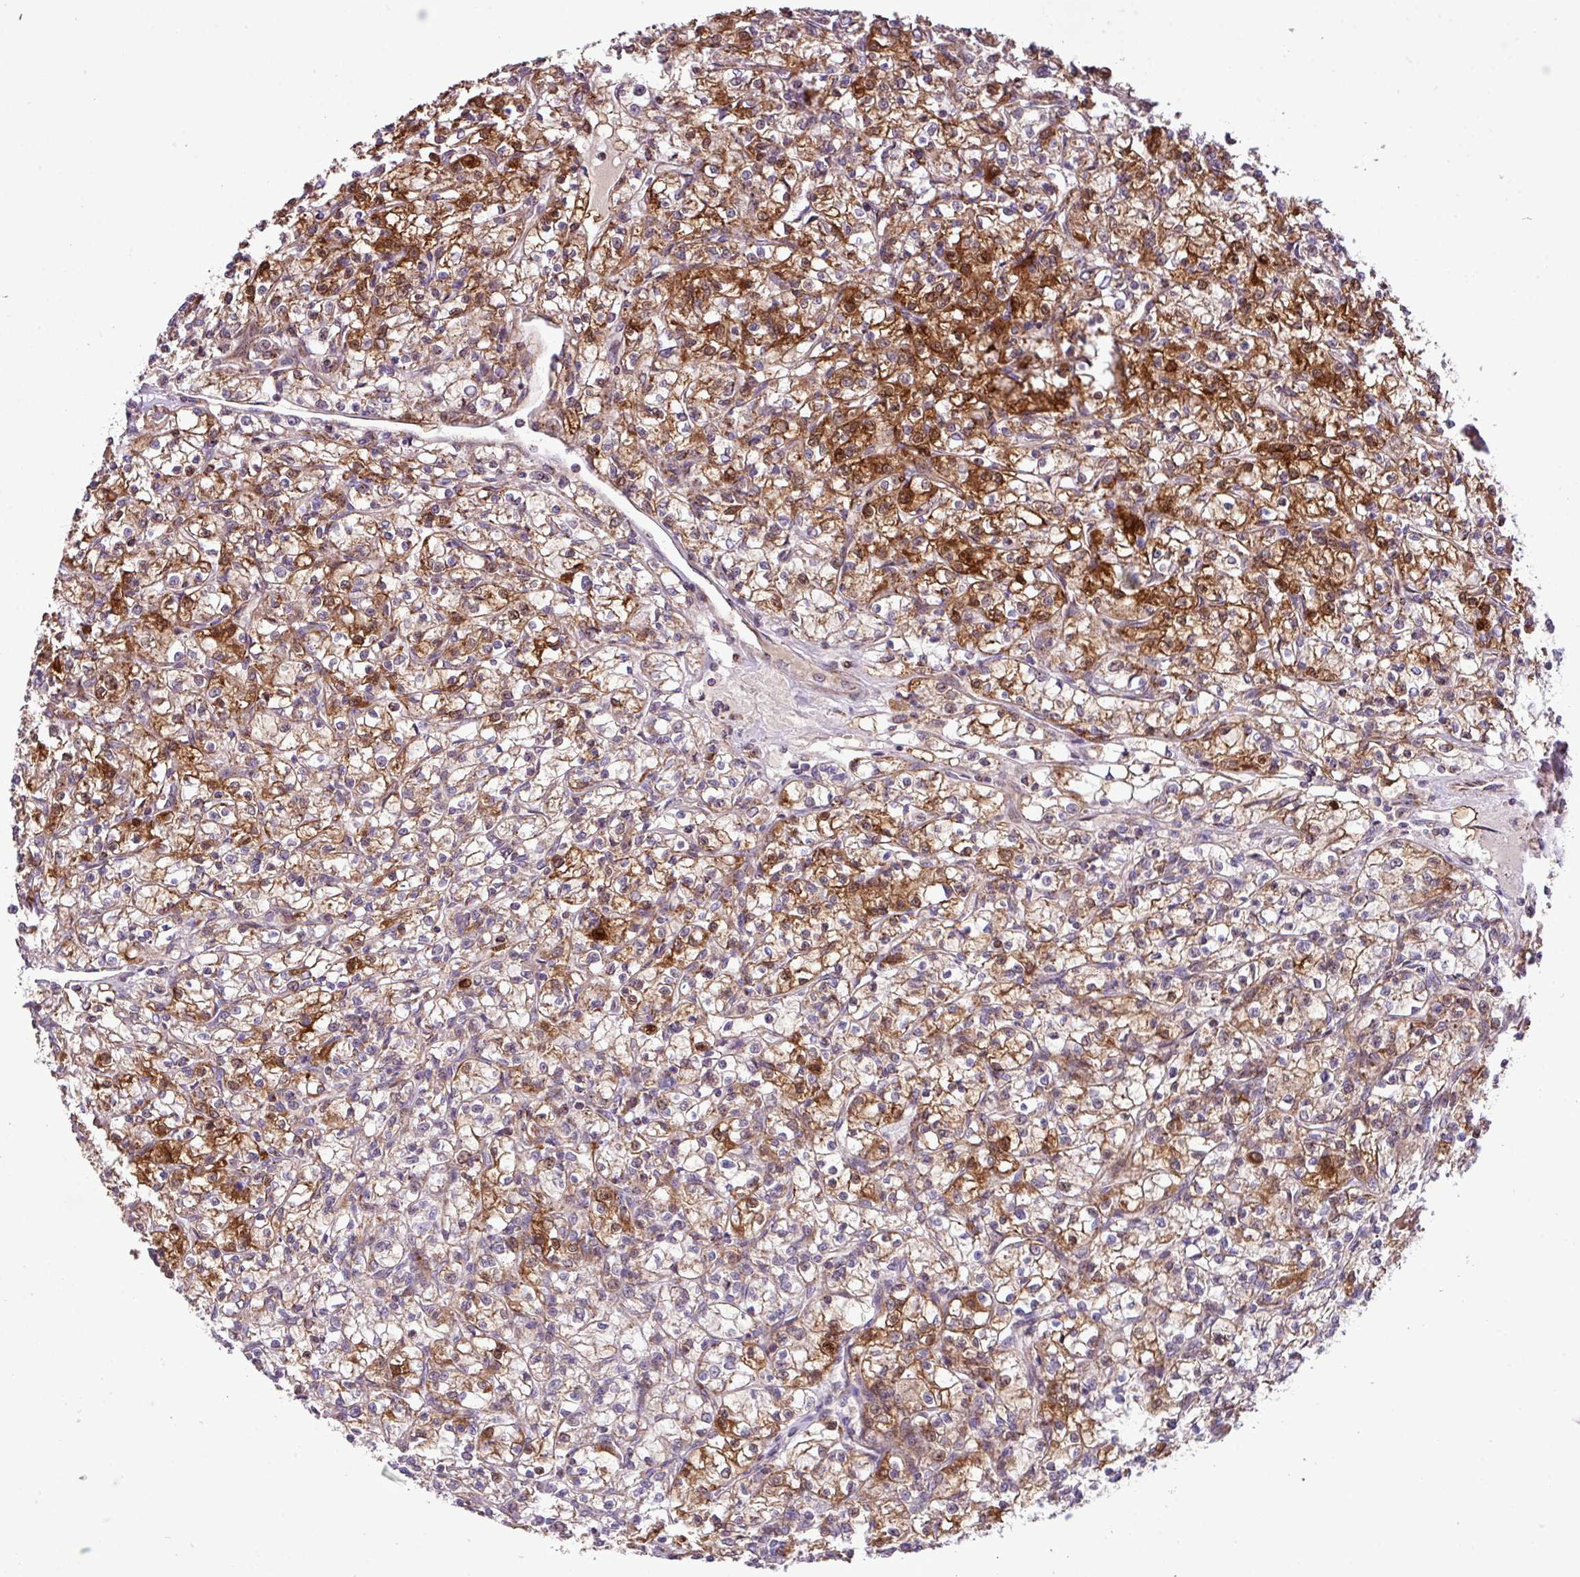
{"staining": {"intensity": "moderate", "quantity": ">75%", "location": "cytoplasmic/membranous"}, "tissue": "renal cancer", "cell_type": "Tumor cells", "image_type": "cancer", "snomed": [{"axis": "morphology", "description": "Adenocarcinoma, NOS"}, {"axis": "topography", "description": "Kidney"}], "caption": "DAB immunohistochemical staining of adenocarcinoma (renal) exhibits moderate cytoplasmic/membranous protein positivity in about >75% of tumor cells.", "gene": "B3GNT9", "patient": {"sex": "female", "age": 59}}